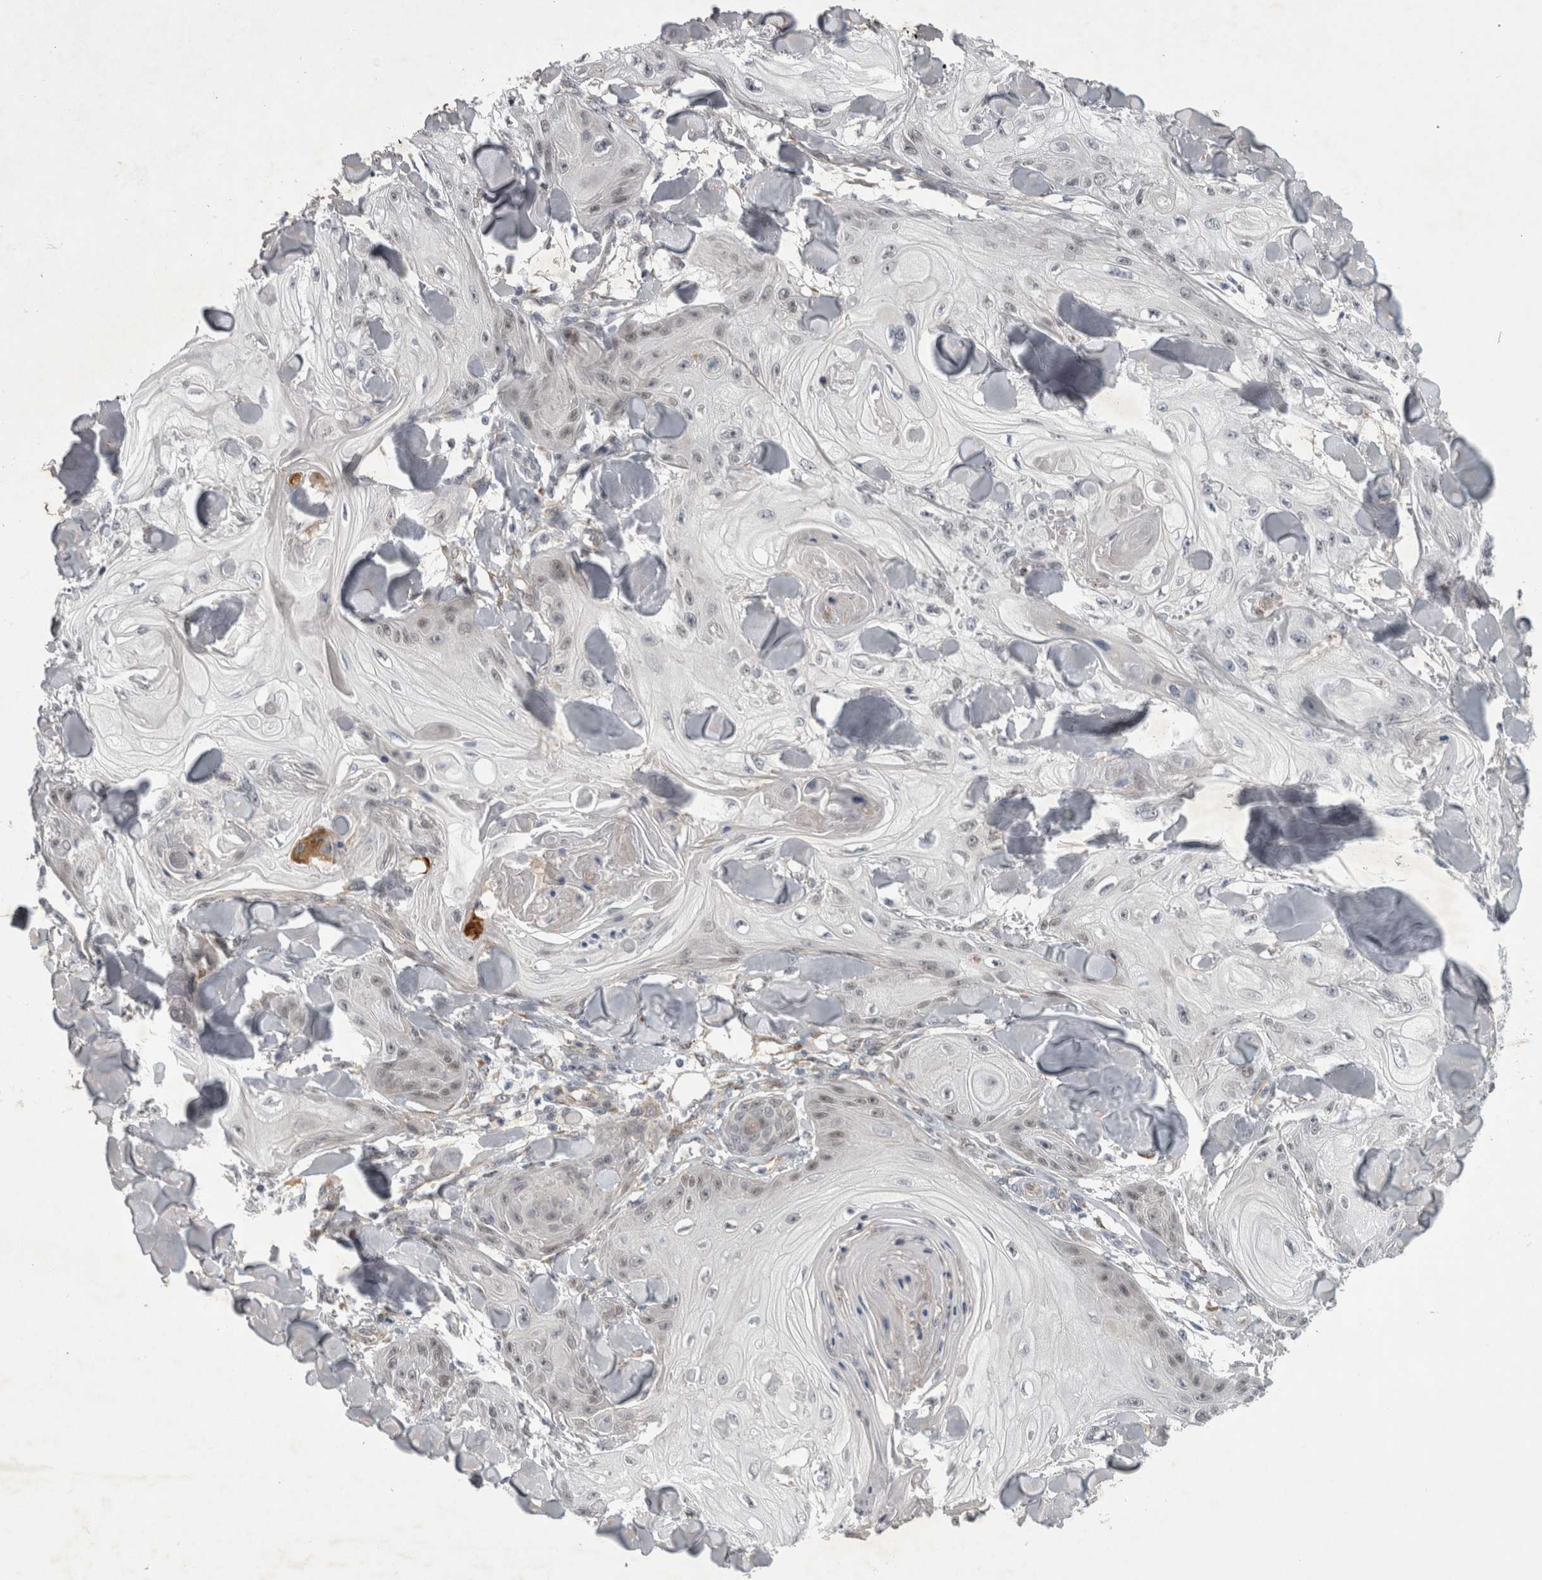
{"staining": {"intensity": "negative", "quantity": "none", "location": "none"}, "tissue": "skin cancer", "cell_type": "Tumor cells", "image_type": "cancer", "snomed": [{"axis": "morphology", "description": "Squamous cell carcinoma, NOS"}, {"axis": "topography", "description": "Skin"}], "caption": "IHC of human skin cancer (squamous cell carcinoma) demonstrates no positivity in tumor cells.", "gene": "PARP11", "patient": {"sex": "male", "age": 74}}